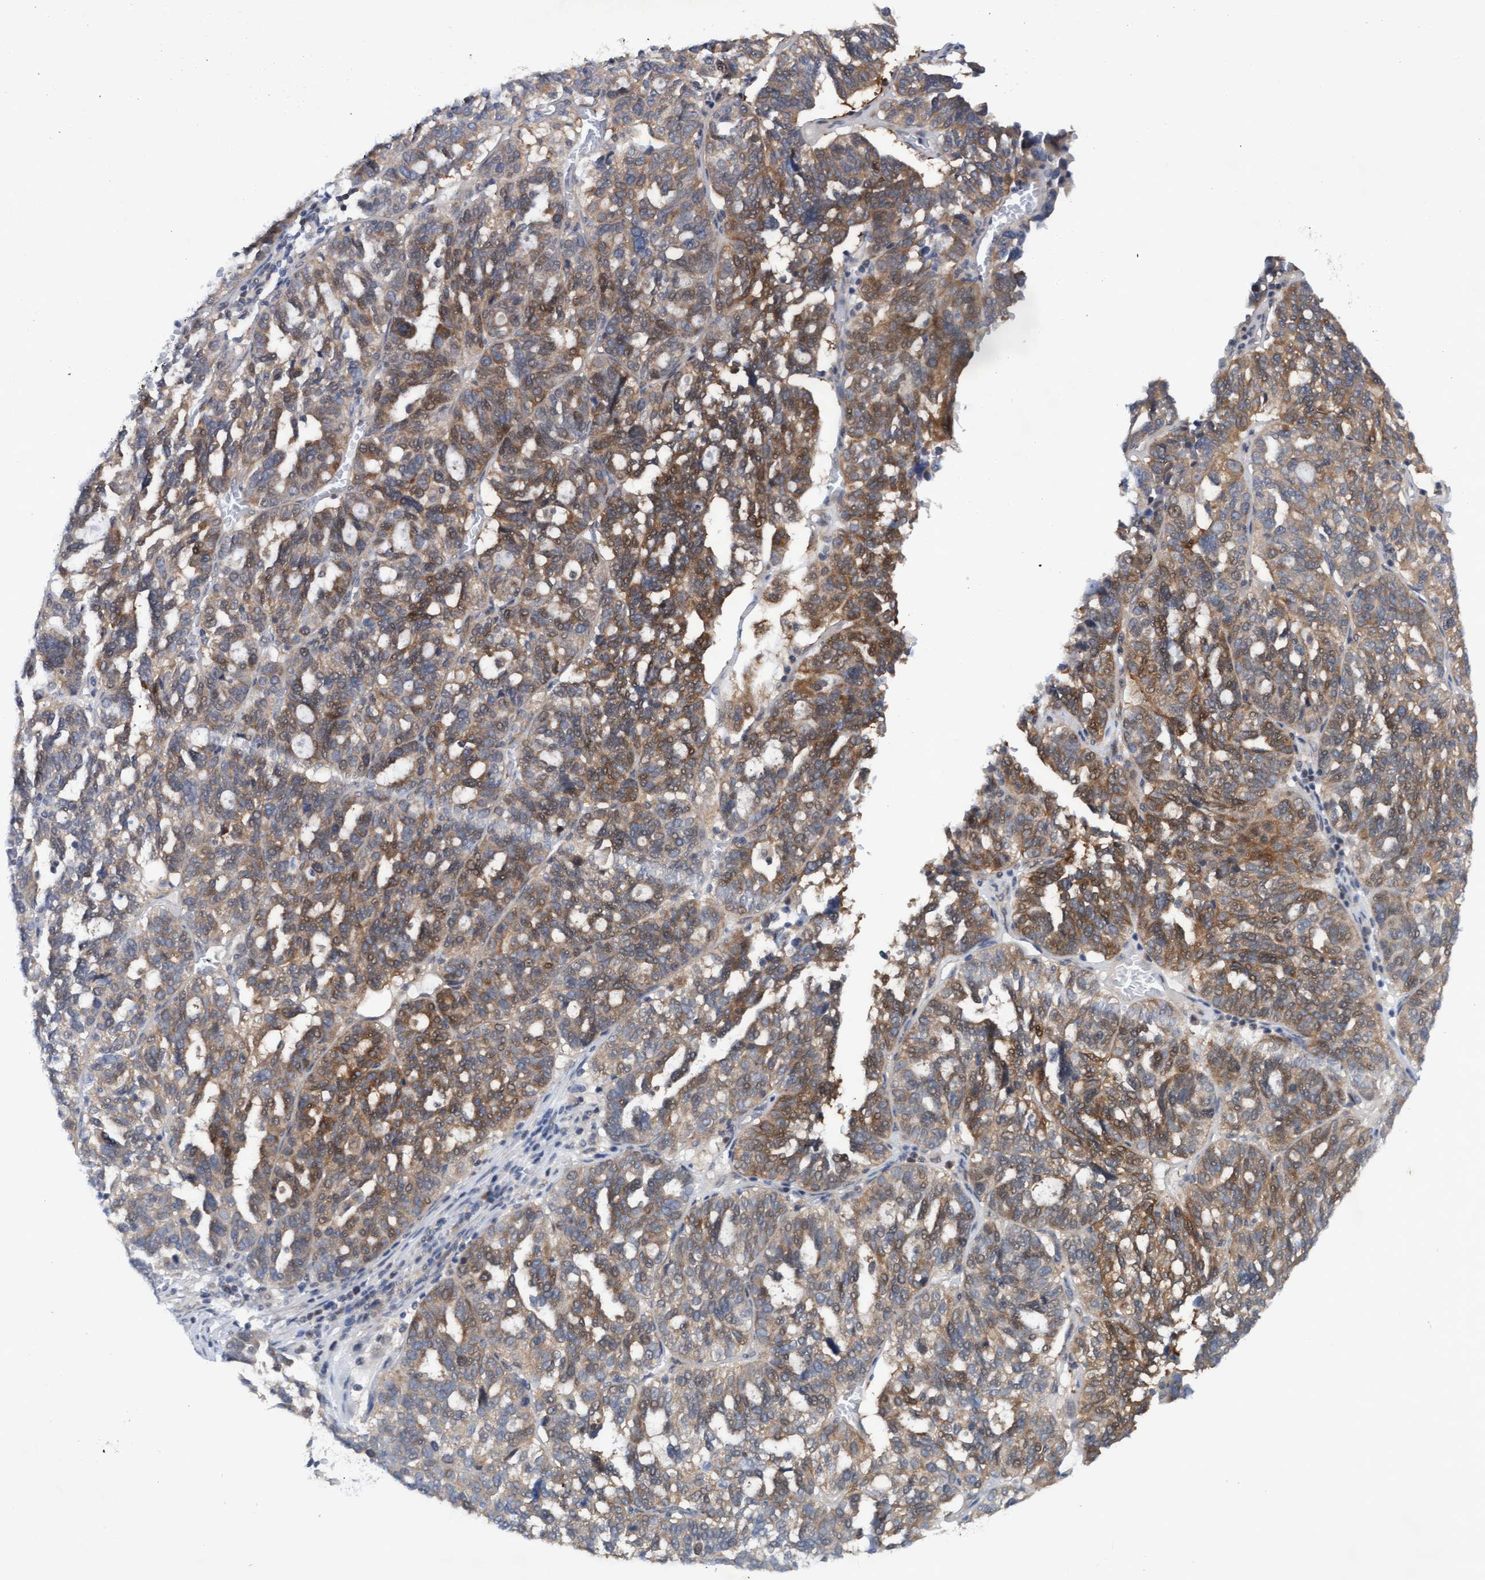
{"staining": {"intensity": "moderate", "quantity": ">75%", "location": "cytoplasmic/membranous"}, "tissue": "ovarian cancer", "cell_type": "Tumor cells", "image_type": "cancer", "snomed": [{"axis": "morphology", "description": "Cystadenocarcinoma, serous, NOS"}, {"axis": "topography", "description": "Ovary"}], "caption": "A histopathology image of human ovarian serous cystadenocarcinoma stained for a protein demonstrates moderate cytoplasmic/membranous brown staining in tumor cells.", "gene": "PLCD1", "patient": {"sex": "female", "age": 59}}